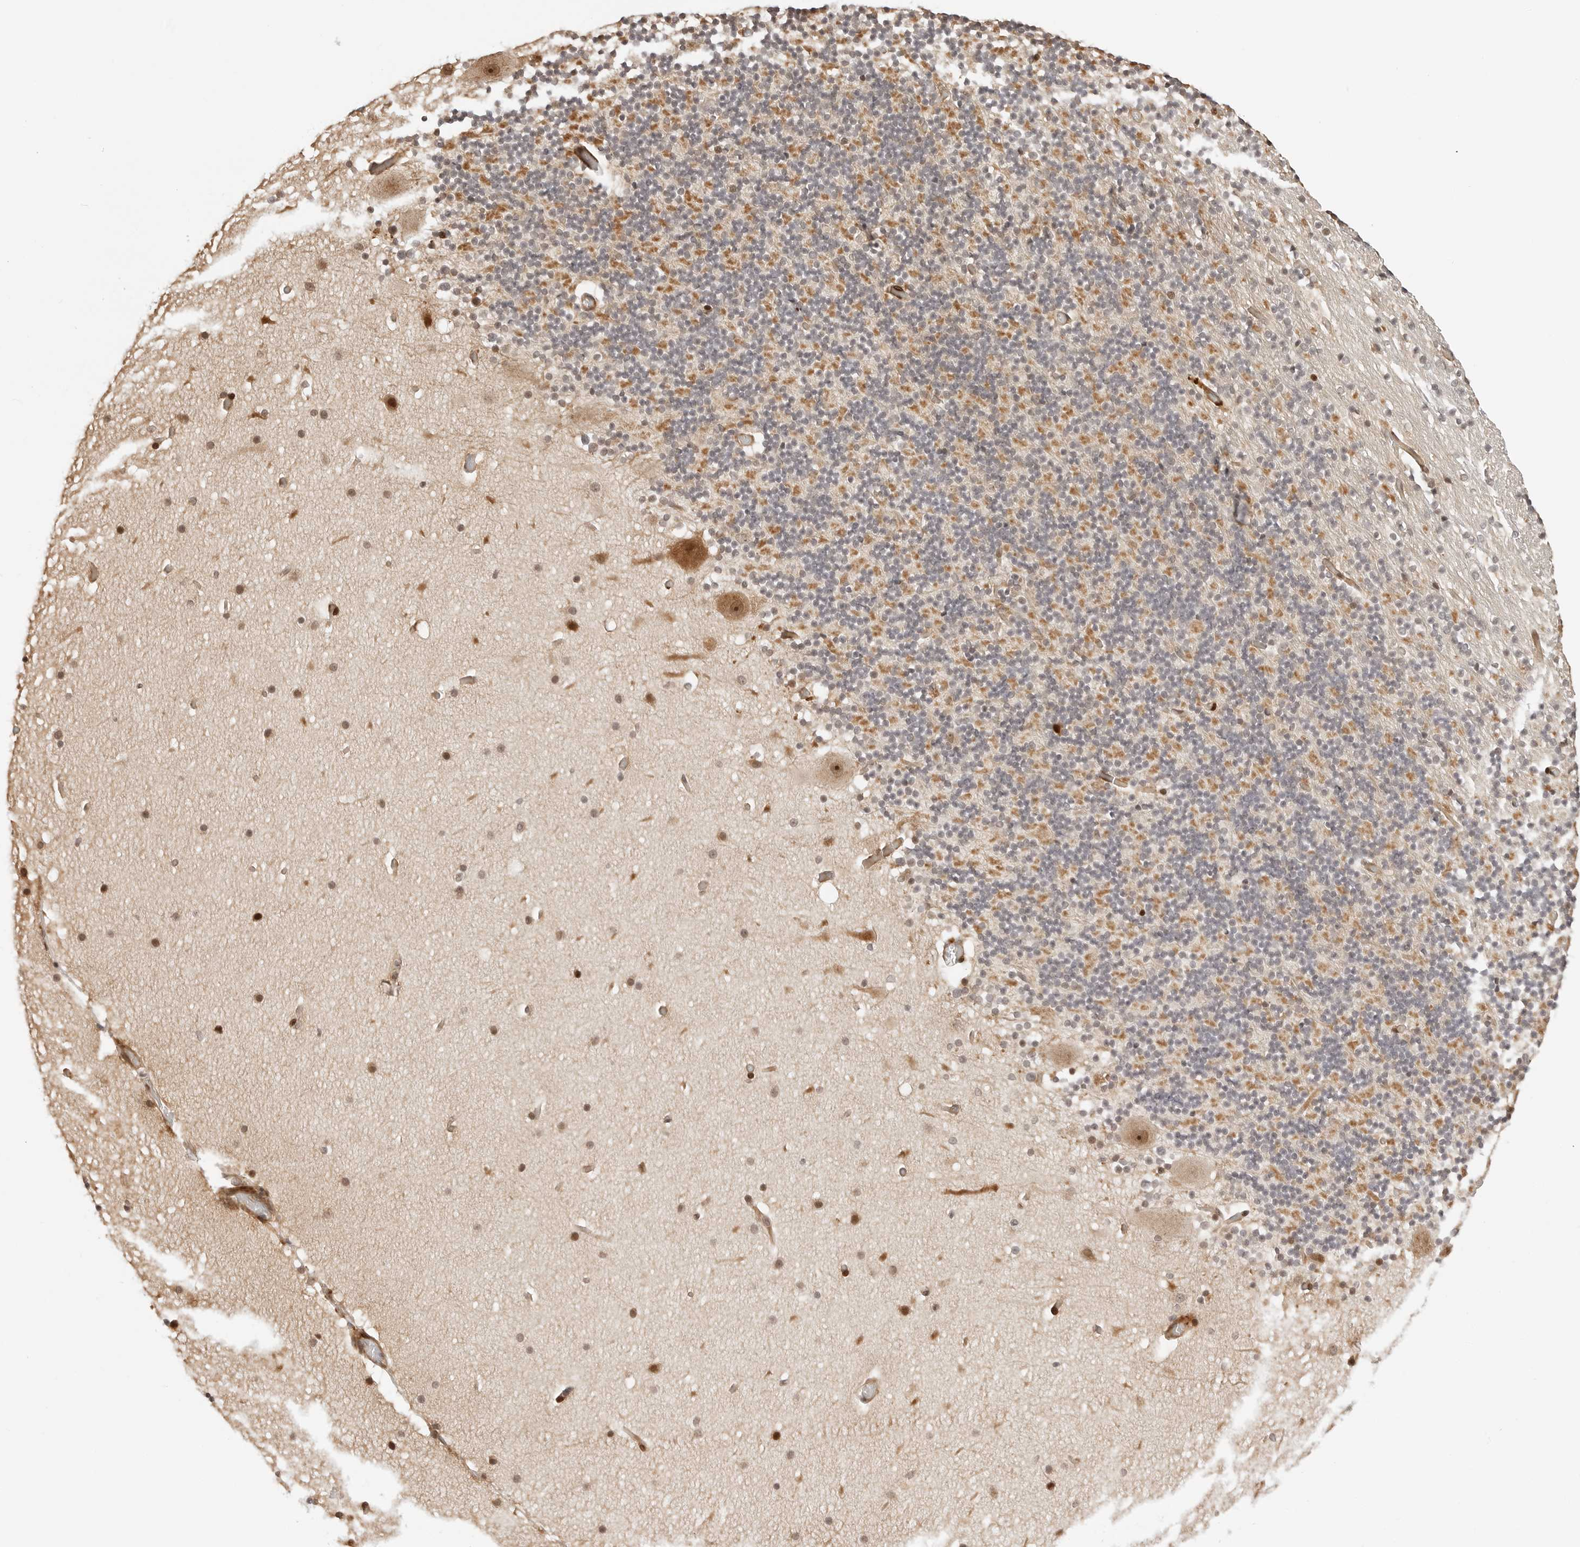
{"staining": {"intensity": "moderate", "quantity": "25%-75%", "location": "cytoplasmic/membranous"}, "tissue": "cerebellum", "cell_type": "Cells in granular layer", "image_type": "normal", "snomed": [{"axis": "morphology", "description": "Normal tissue, NOS"}, {"axis": "topography", "description": "Cerebellum"}], "caption": "Protein staining displays moderate cytoplasmic/membranous expression in approximately 25%-75% of cells in granular layer in normal cerebellum. (brown staining indicates protein expression, while blue staining denotes nuclei).", "gene": "GEM", "patient": {"sex": "male", "age": 57}}